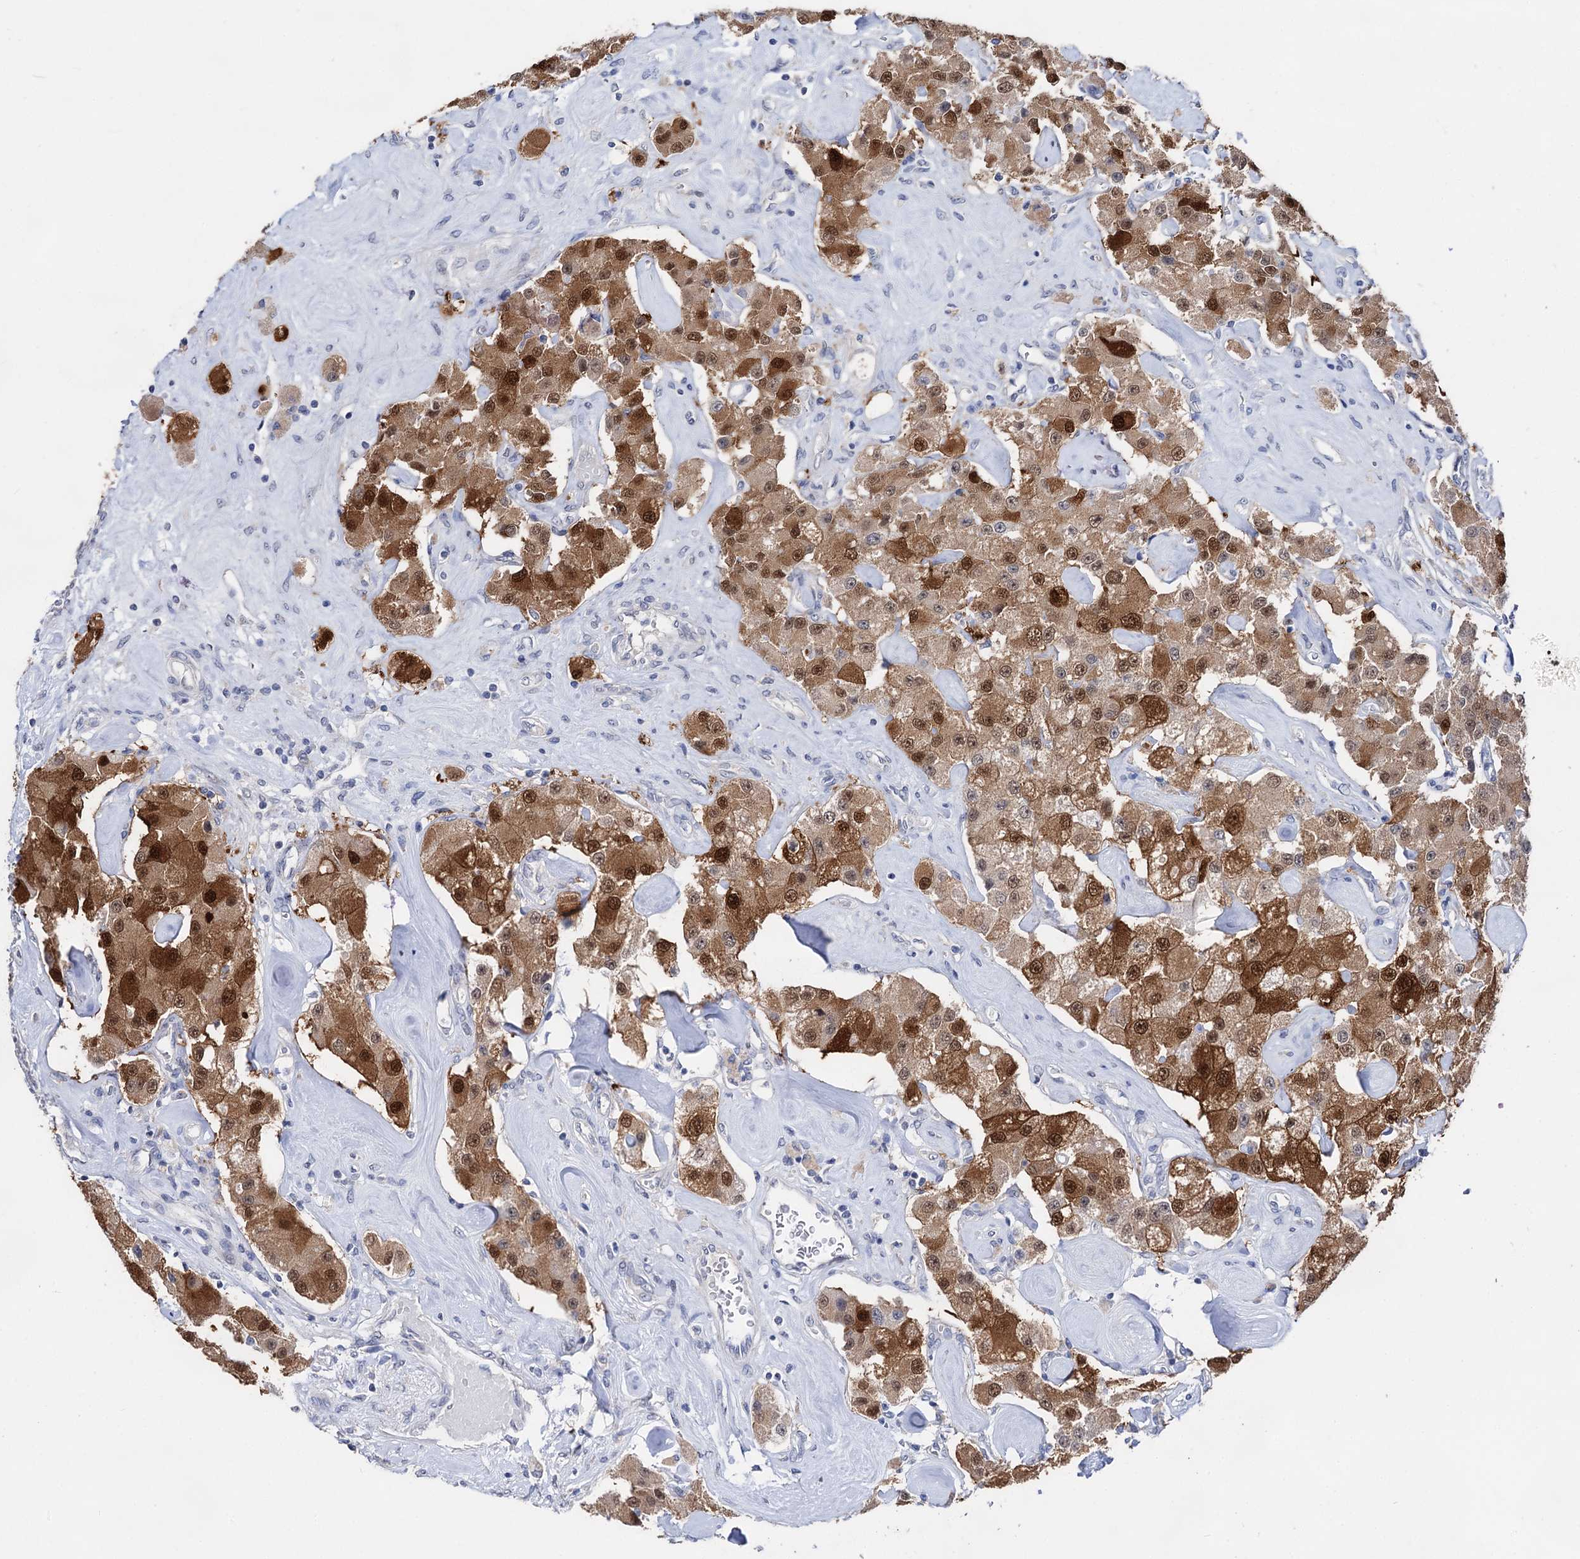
{"staining": {"intensity": "strong", "quantity": ">75%", "location": "cytoplasmic/membranous,nuclear"}, "tissue": "carcinoid", "cell_type": "Tumor cells", "image_type": "cancer", "snomed": [{"axis": "morphology", "description": "Carcinoid, malignant, NOS"}, {"axis": "topography", "description": "Pancreas"}], "caption": "Brown immunohistochemical staining in malignant carcinoid displays strong cytoplasmic/membranous and nuclear positivity in approximately >75% of tumor cells.", "gene": "CAPRIN2", "patient": {"sex": "male", "age": 41}}